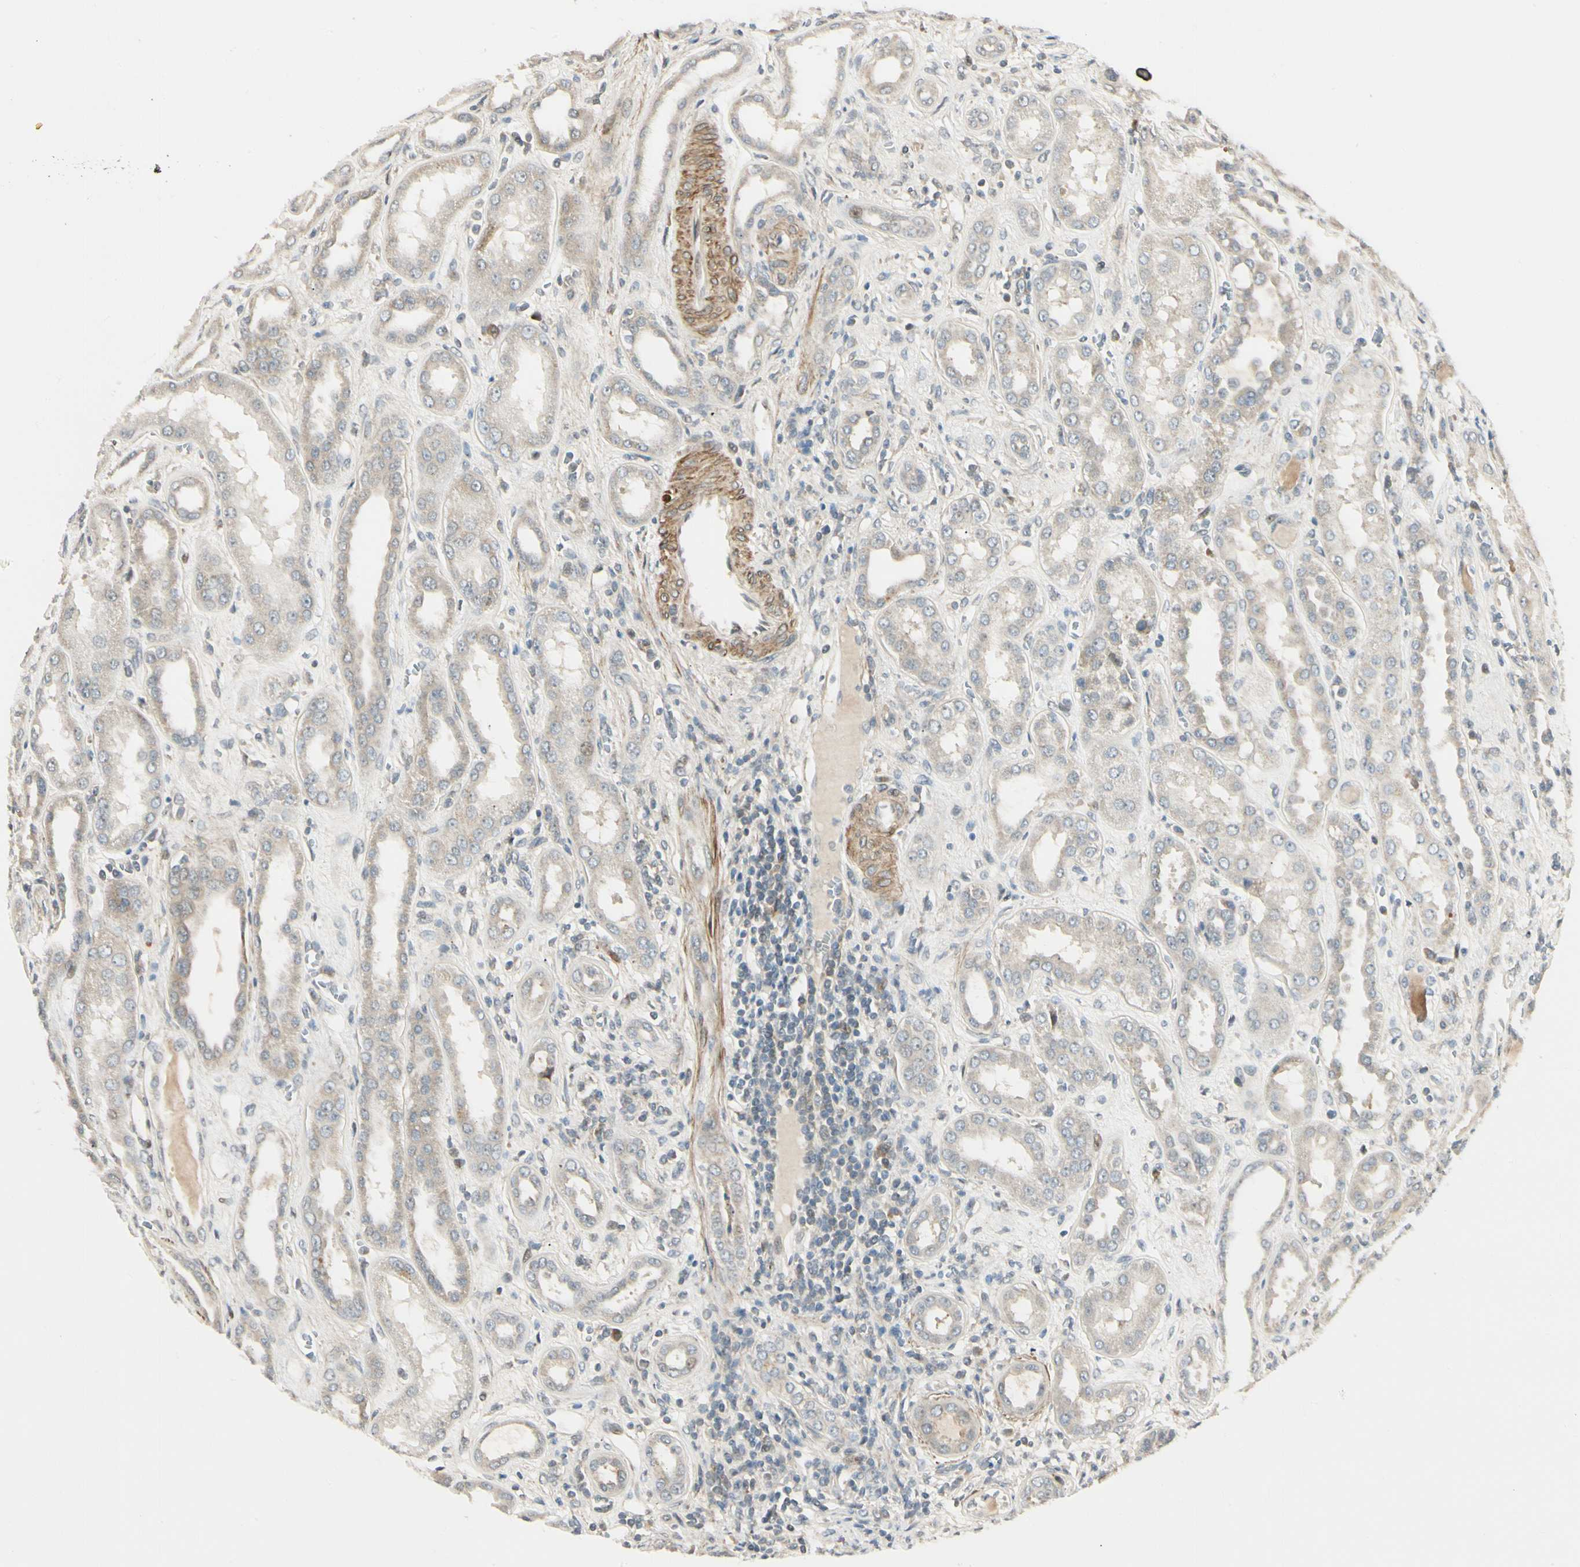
{"staining": {"intensity": "weak", "quantity": "<25%", "location": "cytoplasmic/membranous"}, "tissue": "kidney", "cell_type": "Cells in glomeruli", "image_type": "normal", "snomed": [{"axis": "morphology", "description": "Normal tissue, NOS"}, {"axis": "topography", "description": "Kidney"}], "caption": "The micrograph shows no staining of cells in glomeruli in benign kidney. Nuclei are stained in blue.", "gene": "P4HA3", "patient": {"sex": "male", "age": 59}}